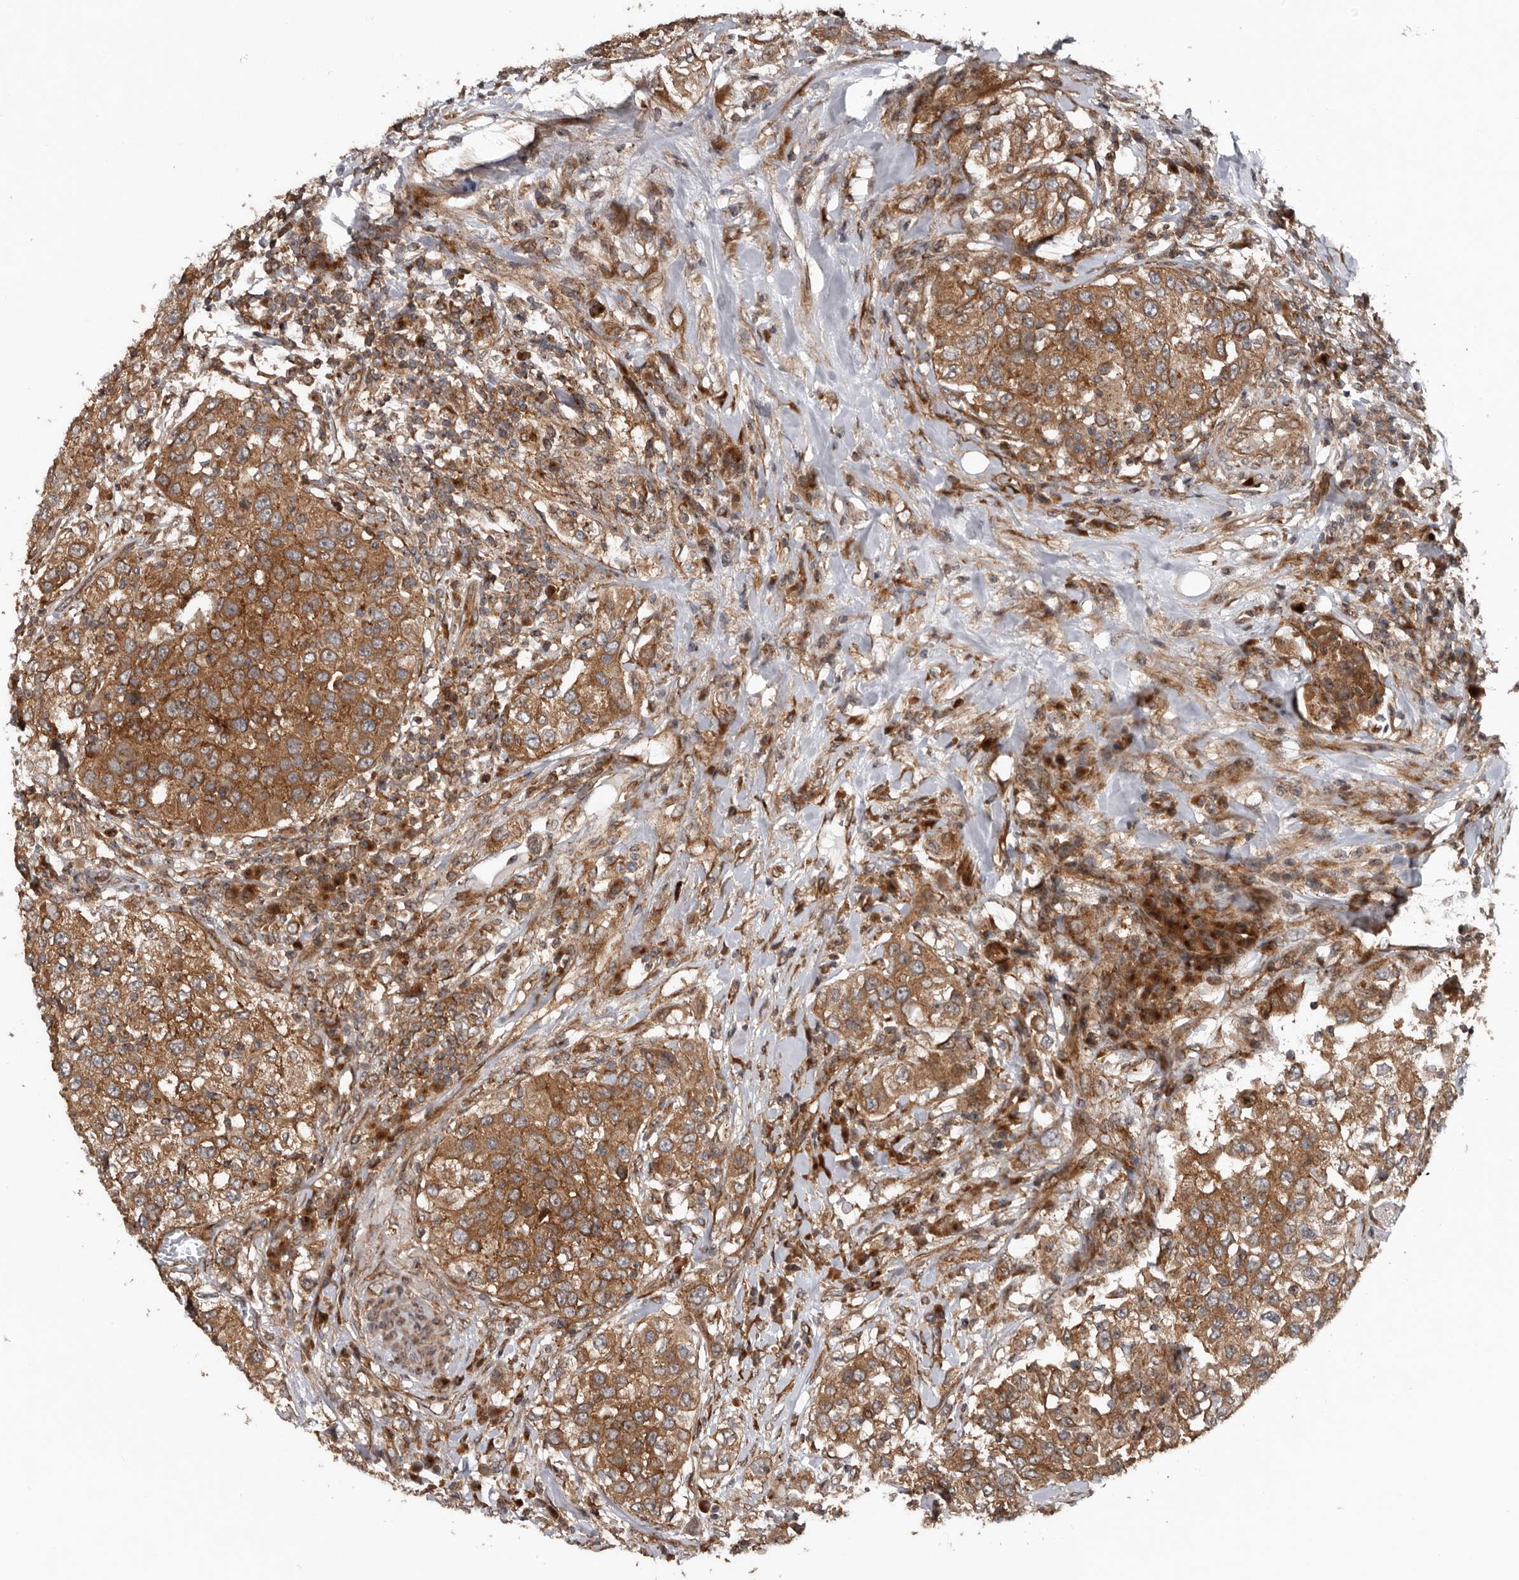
{"staining": {"intensity": "moderate", "quantity": ">75%", "location": "cytoplasmic/membranous"}, "tissue": "urothelial cancer", "cell_type": "Tumor cells", "image_type": "cancer", "snomed": [{"axis": "morphology", "description": "Urothelial carcinoma, High grade"}, {"axis": "topography", "description": "Urinary bladder"}], "caption": "Urothelial cancer was stained to show a protein in brown. There is medium levels of moderate cytoplasmic/membranous staining in approximately >75% of tumor cells.", "gene": "CCDC190", "patient": {"sex": "female", "age": 80}}